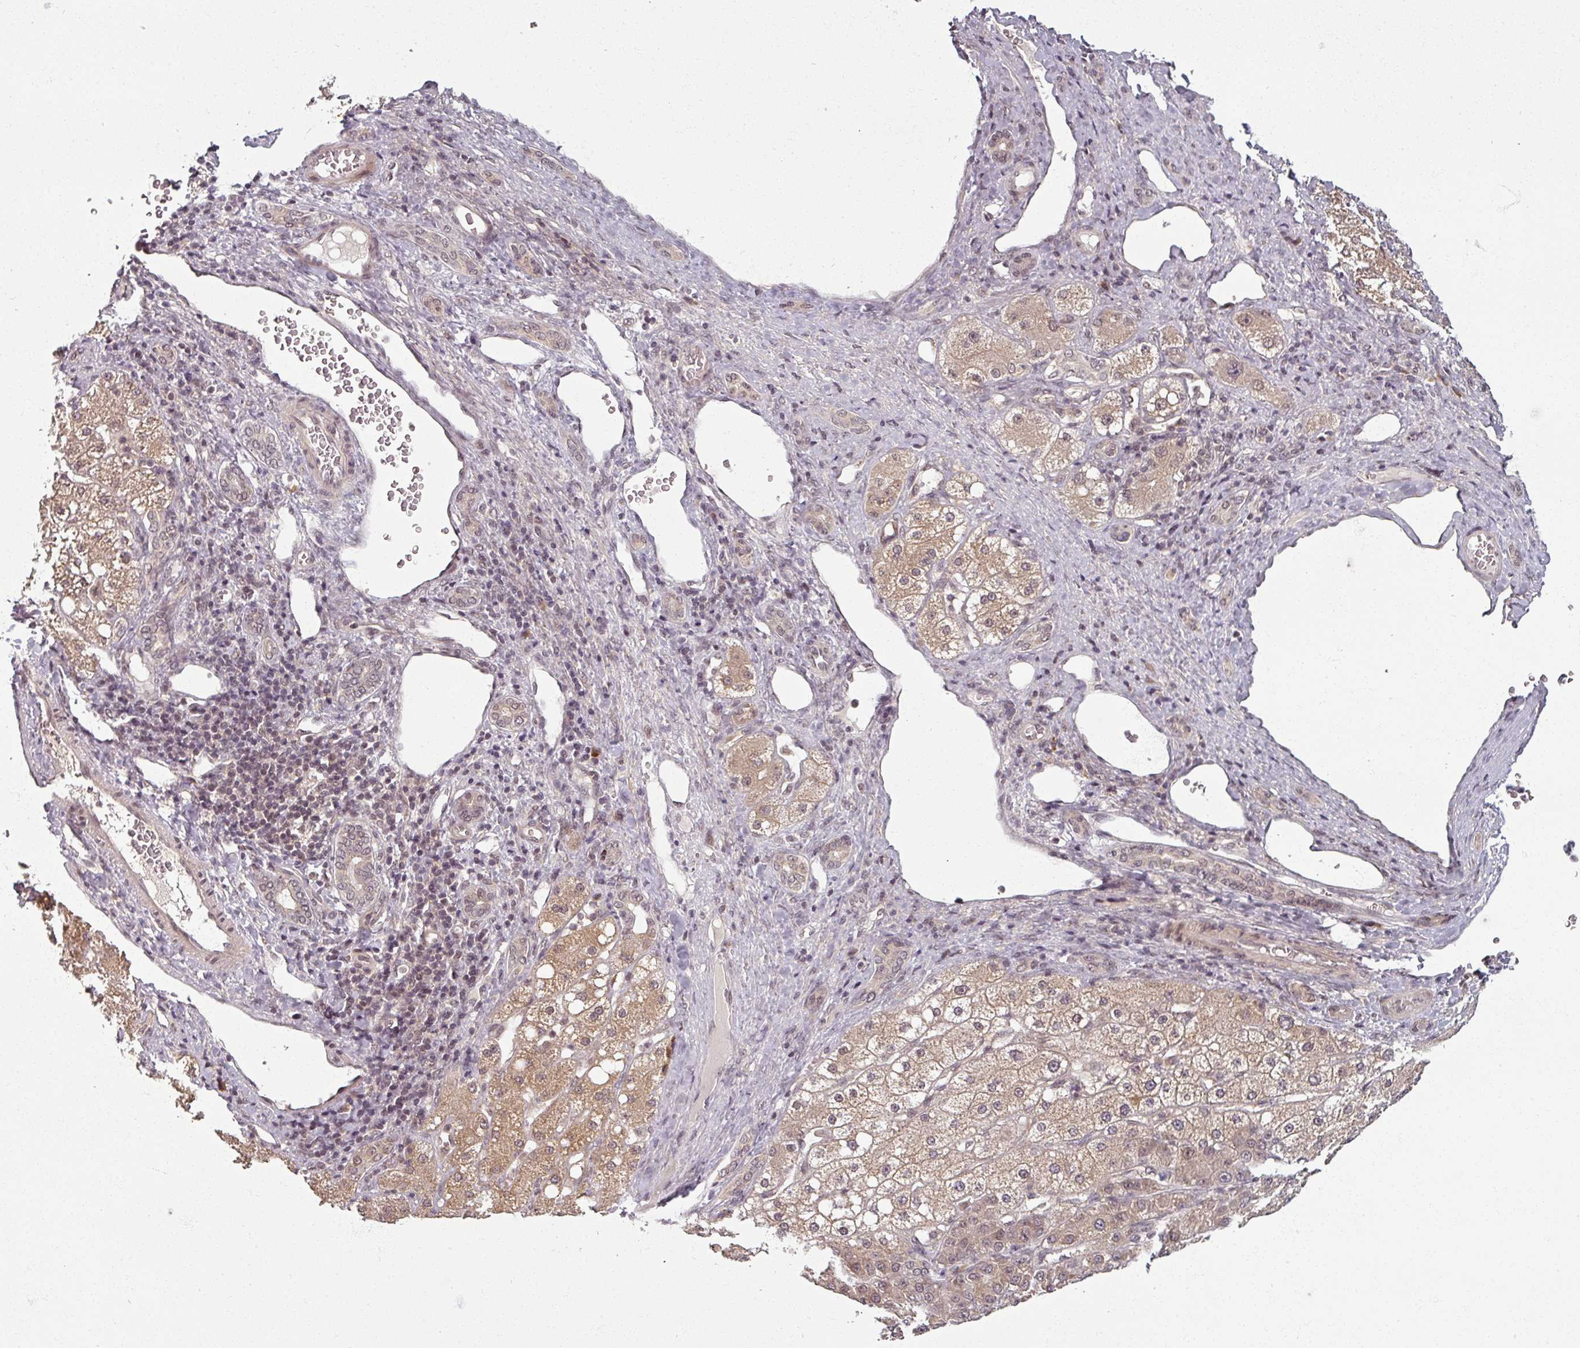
{"staining": {"intensity": "moderate", "quantity": ">75%", "location": "cytoplasmic/membranous,nuclear"}, "tissue": "liver cancer", "cell_type": "Tumor cells", "image_type": "cancer", "snomed": [{"axis": "morphology", "description": "Carcinoma, Hepatocellular, NOS"}, {"axis": "topography", "description": "Liver"}], "caption": "Protein staining exhibits moderate cytoplasmic/membranous and nuclear staining in about >75% of tumor cells in liver hepatocellular carcinoma.", "gene": "POLR2G", "patient": {"sex": "male", "age": 67}}